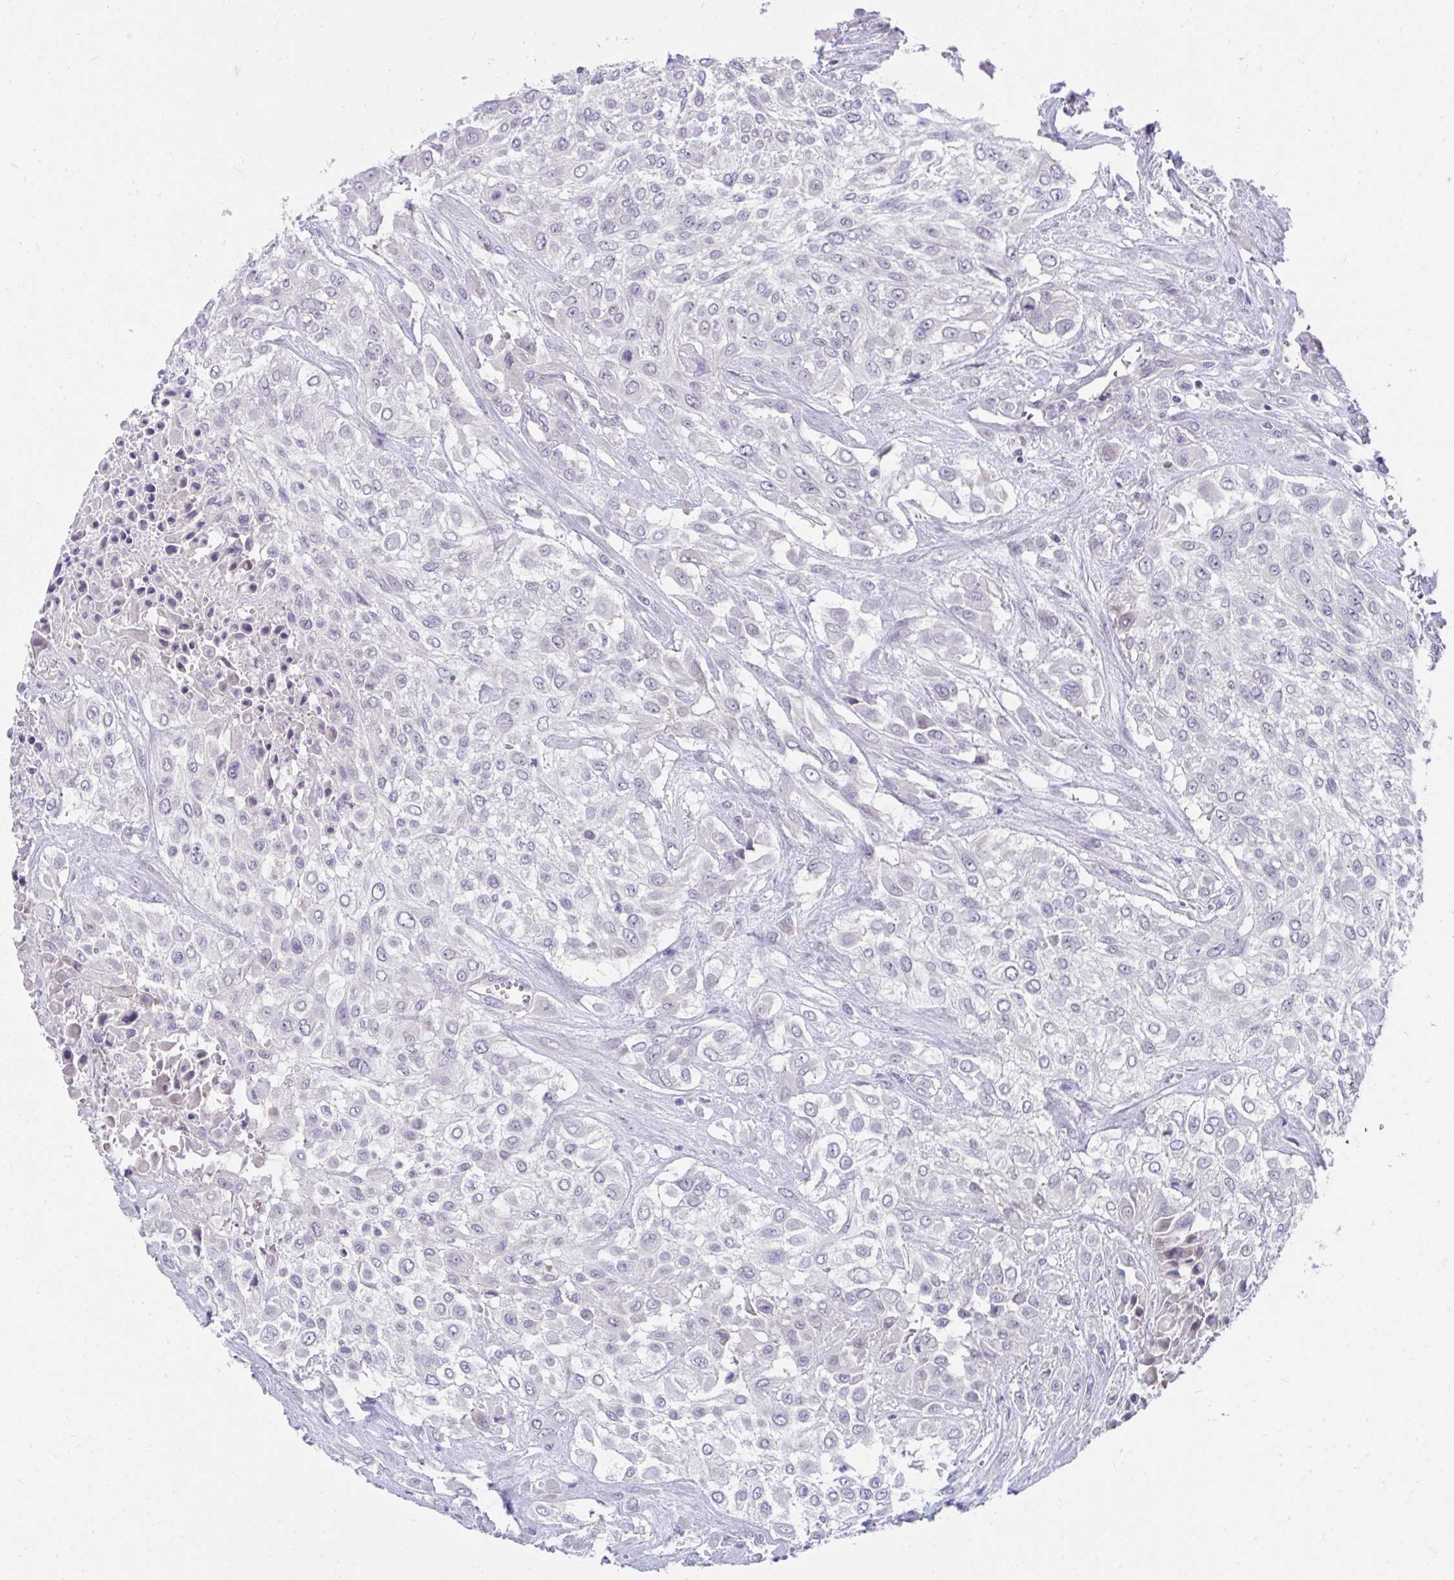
{"staining": {"intensity": "negative", "quantity": "none", "location": "none"}, "tissue": "urothelial cancer", "cell_type": "Tumor cells", "image_type": "cancer", "snomed": [{"axis": "morphology", "description": "Urothelial carcinoma, High grade"}, {"axis": "topography", "description": "Urinary bladder"}], "caption": "A histopathology image of urothelial cancer stained for a protein reveals no brown staining in tumor cells.", "gene": "SLAMF7", "patient": {"sex": "male", "age": 57}}